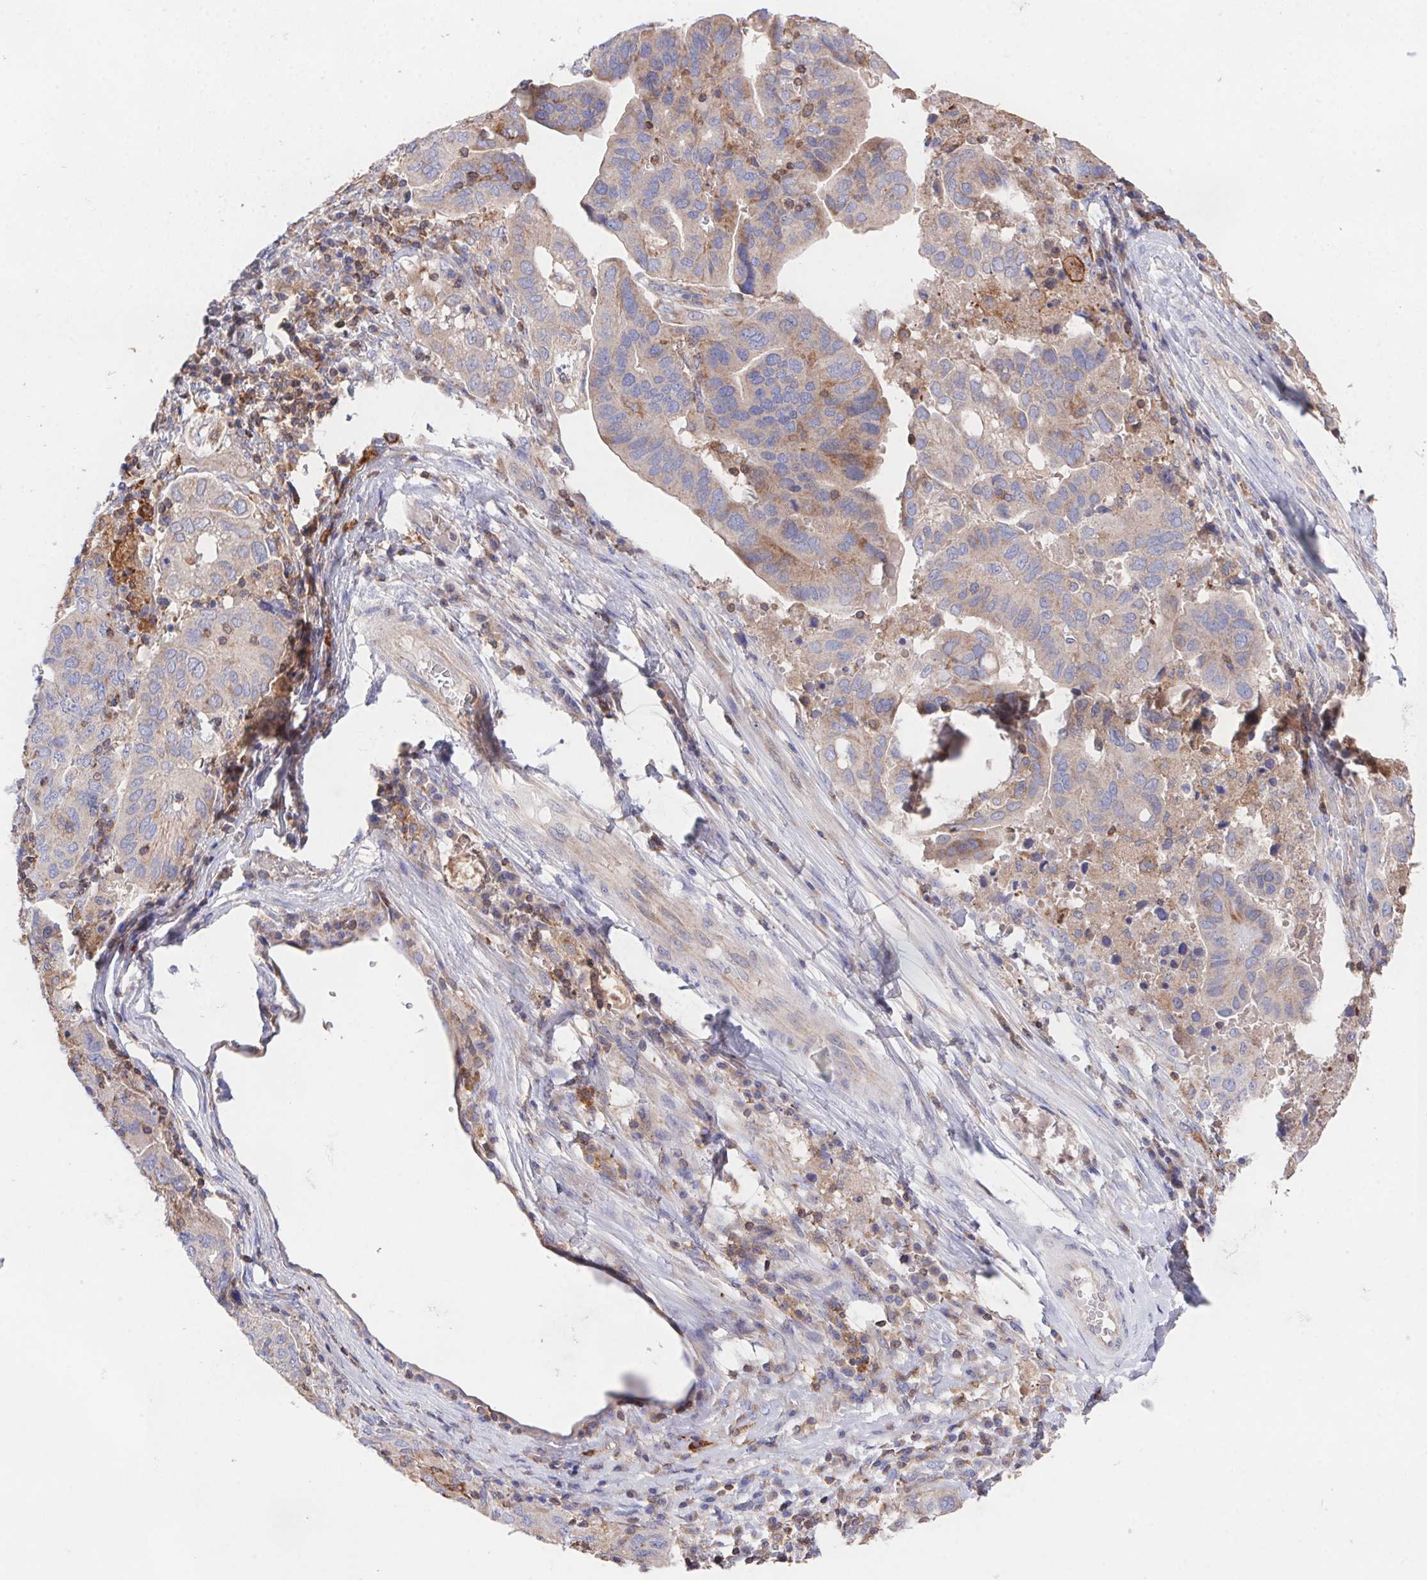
{"staining": {"intensity": "weak", "quantity": "25%-75%", "location": "cytoplasmic/membranous"}, "tissue": "ovarian cancer", "cell_type": "Tumor cells", "image_type": "cancer", "snomed": [{"axis": "morphology", "description": "Cystadenocarcinoma, serous, NOS"}, {"axis": "topography", "description": "Ovary"}], "caption": "Protein staining by immunohistochemistry shows weak cytoplasmic/membranous staining in approximately 25%-75% of tumor cells in serous cystadenocarcinoma (ovarian).", "gene": "FAM241A", "patient": {"sex": "female", "age": 79}}